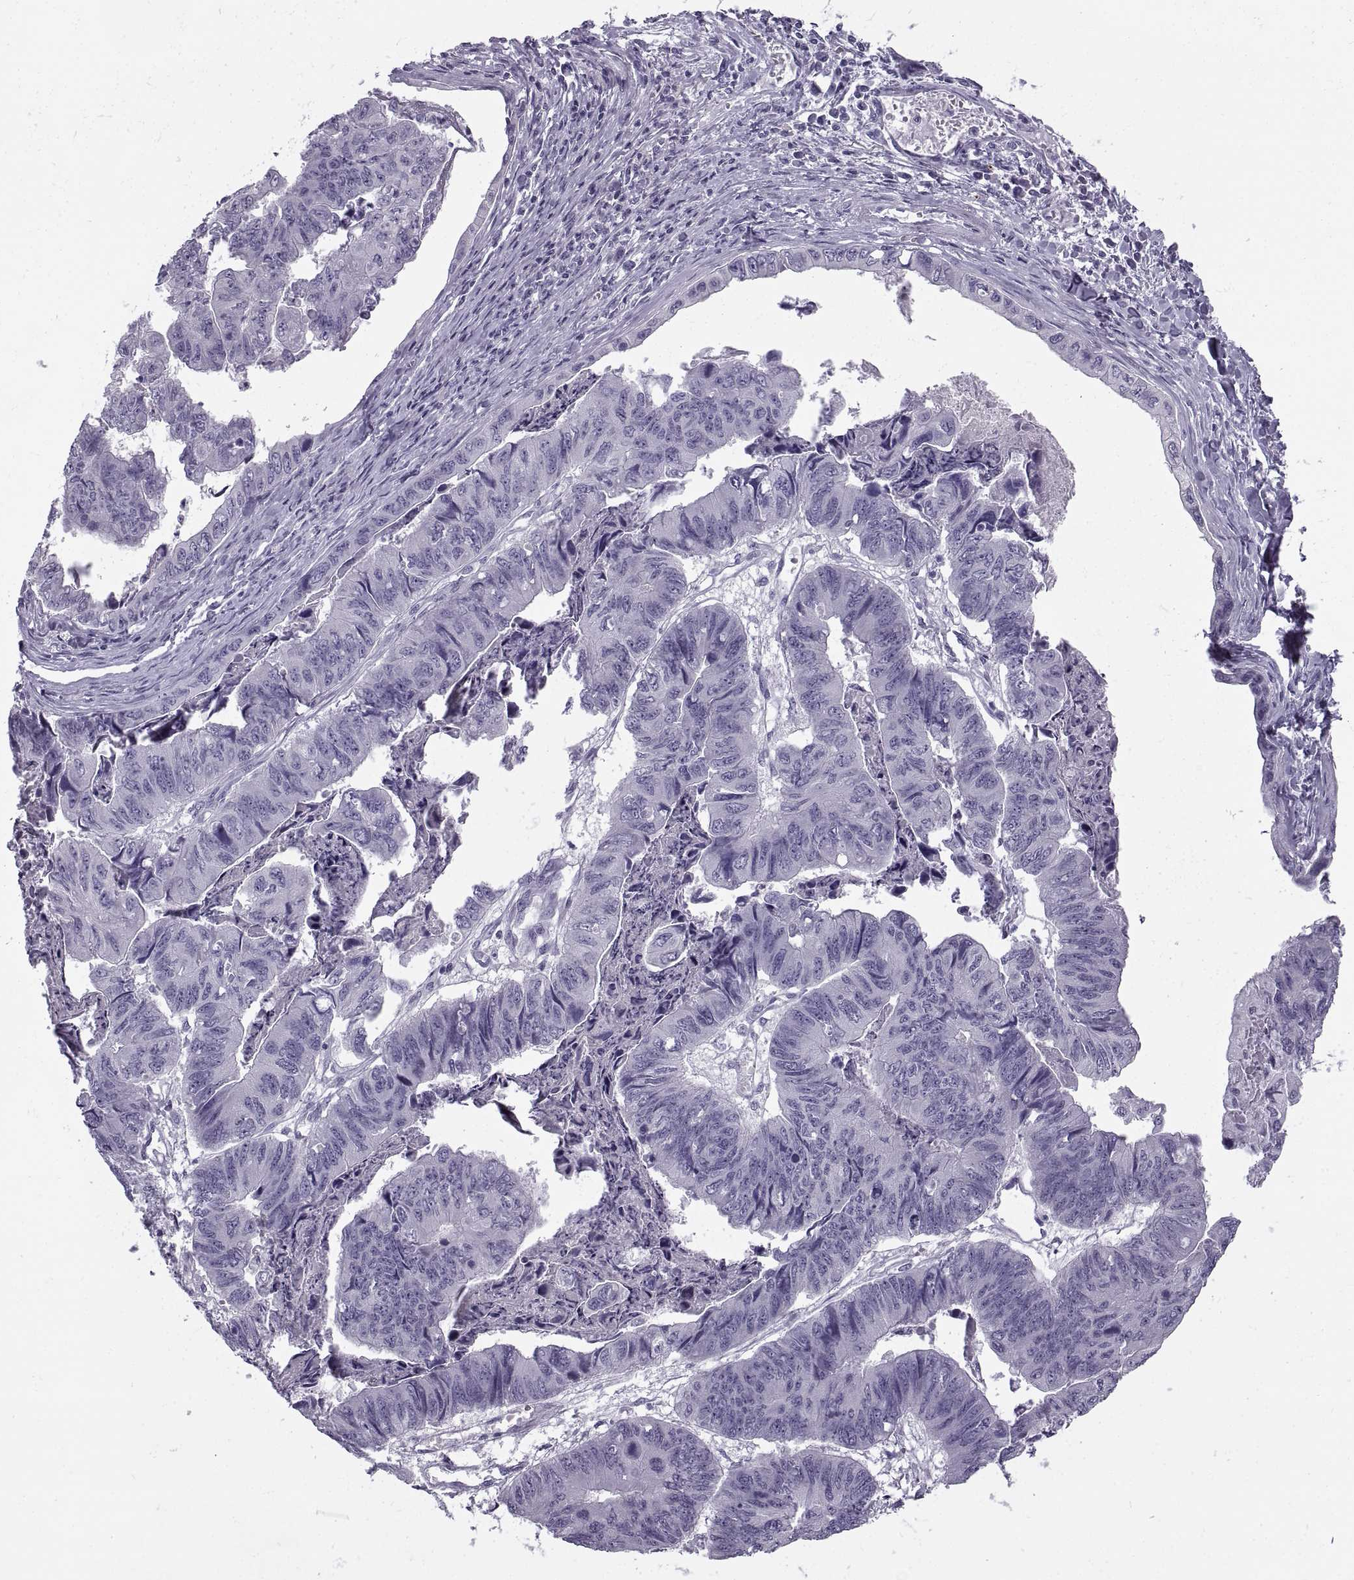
{"staining": {"intensity": "negative", "quantity": "none", "location": "none"}, "tissue": "stomach cancer", "cell_type": "Tumor cells", "image_type": "cancer", "snomed": [{"axis": "morphology", "description": "Adenocarcinoma, NOS"}, {"axis": "topography", "description": "Stomach, lower"}], "caption": "DAB (3,3'-diaminobenzidine) immunohistochemical staining of human stomach cancer displays no significant staining in tumor cells.", "gene": "RLBP1", "patient": {"sex": "male", "age": 77}}